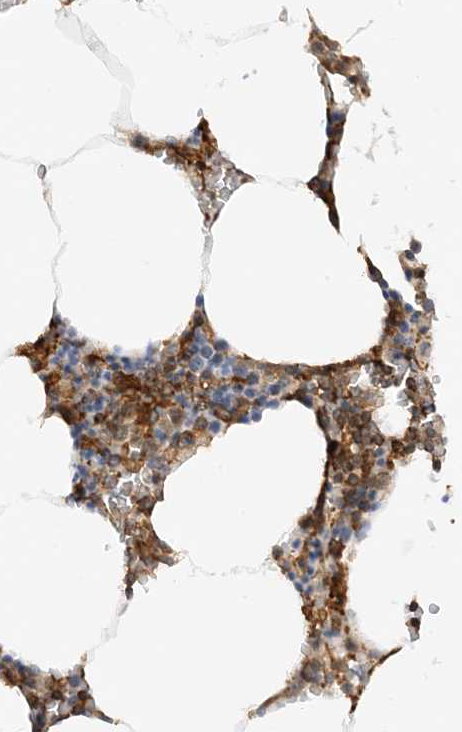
{"staining": {"intensity": "strong", "quantity": "<25%", "location": "cytoplasmic/membranous"}, "tissue": "bone marrow", "cell_type": "Hematopoietic cells", "image_type": "normal", "snomed": [{"axis": "morphology", "description": "Normal tissue, NOS"}, {"axis": "topography", "description": "Bone marrow"}], "caption": "High-power microscopy captured an immunohistochemistry histopathology image of normal bone marrow, revealing strong cytoplasmic/membranous staining in about <25% of hematopoietic cells. Immunohistochemistry (ihc) stains the protein of interest in brown and the nuclei are stained blue.", "gene": "TATDN3", "patient": {"sex": "male", "age": 70}}